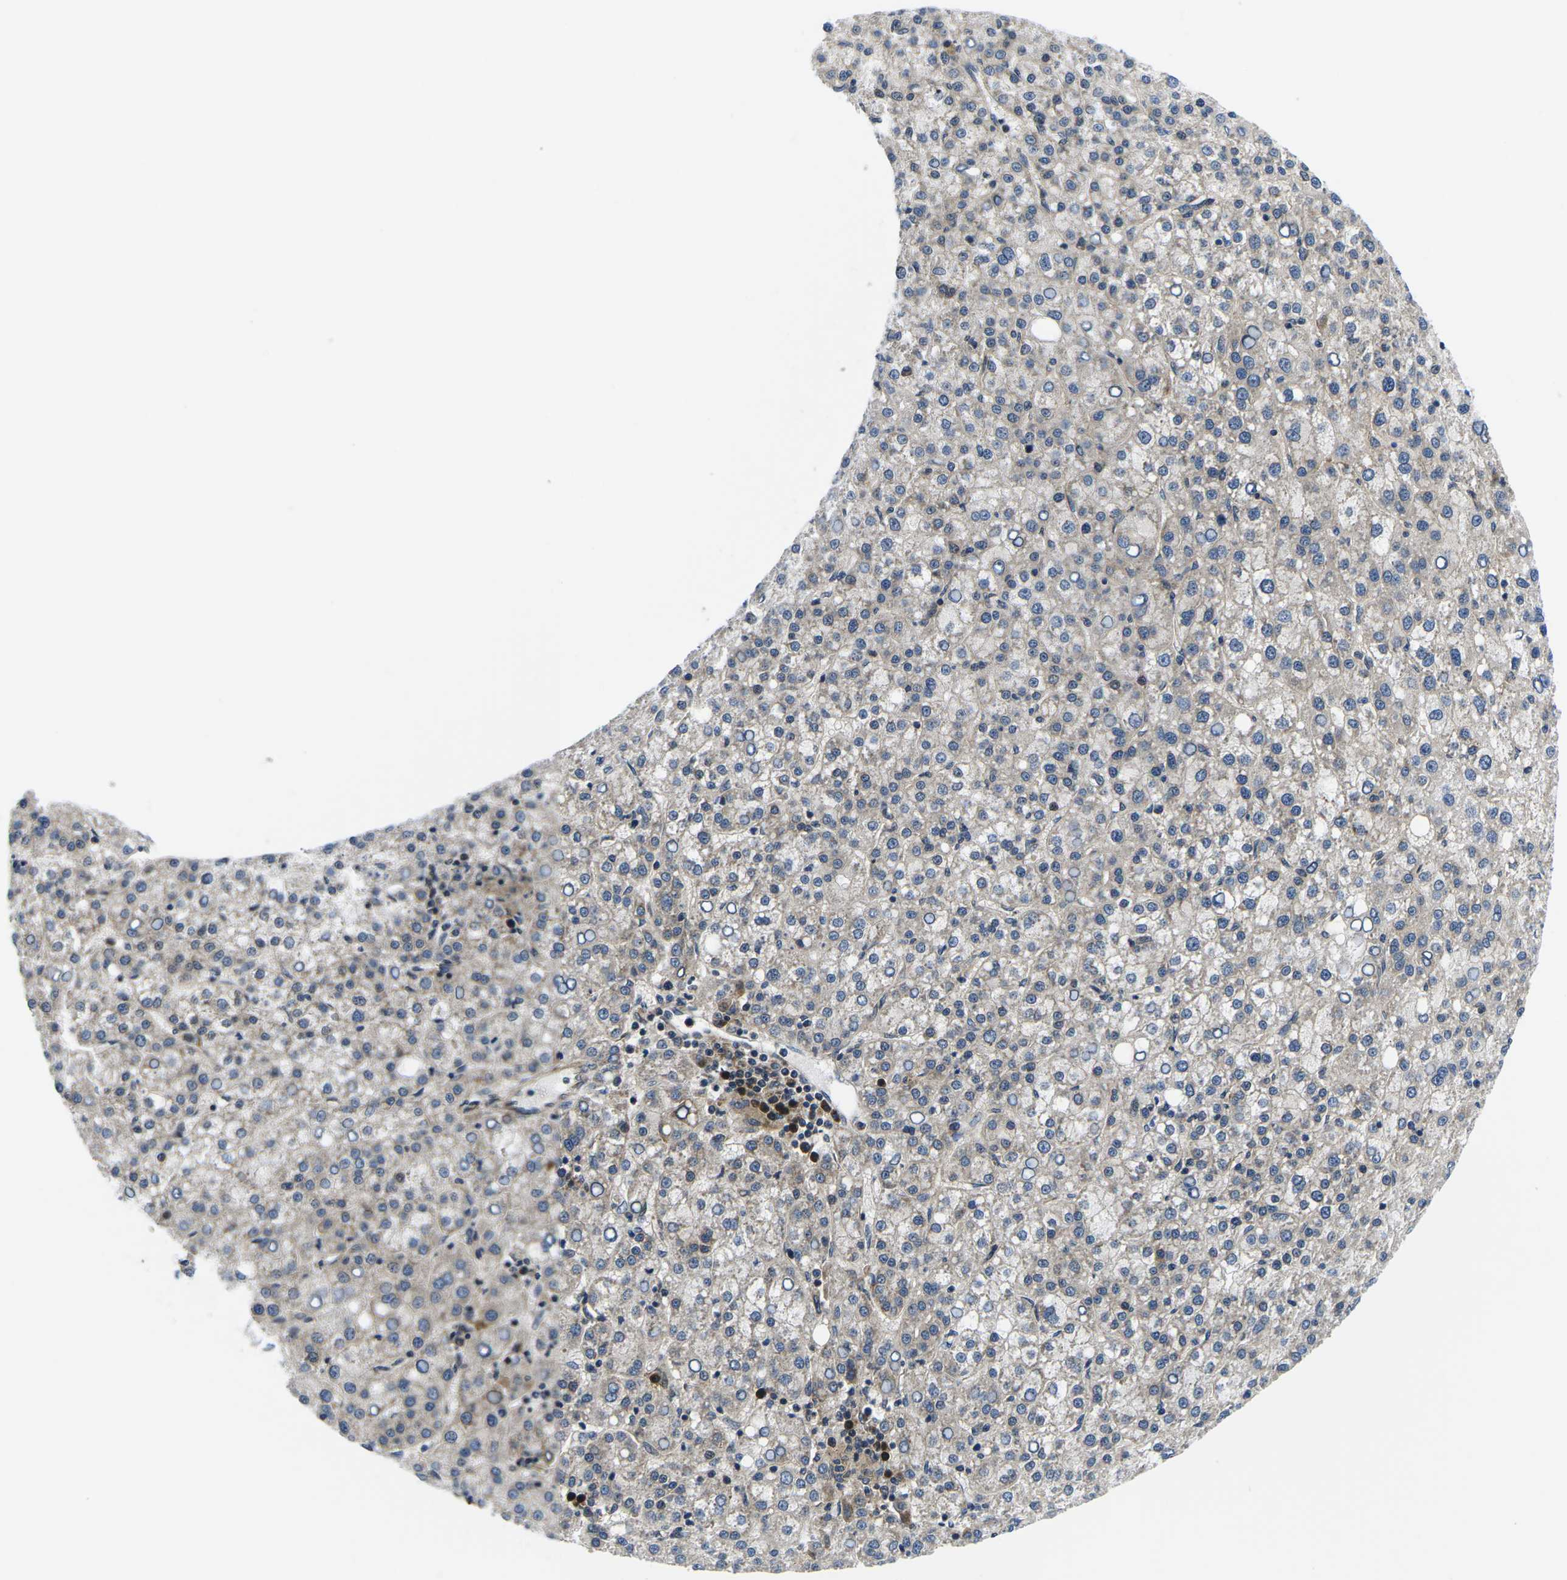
{"staining": {"intensity": "negative", "quantity": "none", "location": "none"}, "tissue": "liver cancer", "cell_type": "Tumor cells", "image_type": "cancer", "snomed": [{"axis": "morphology", "description": "Carcinoma, Hepatocellular, NOS"}, {"axis": "topography", "description": "Liver"}], "caption": "Immunohistochemistry of human hepatocellular carcinoma (liver) shows no staining in tumor cells.", "gene": "EIF4E", "patient": {"sex": "female", "age": 58}}